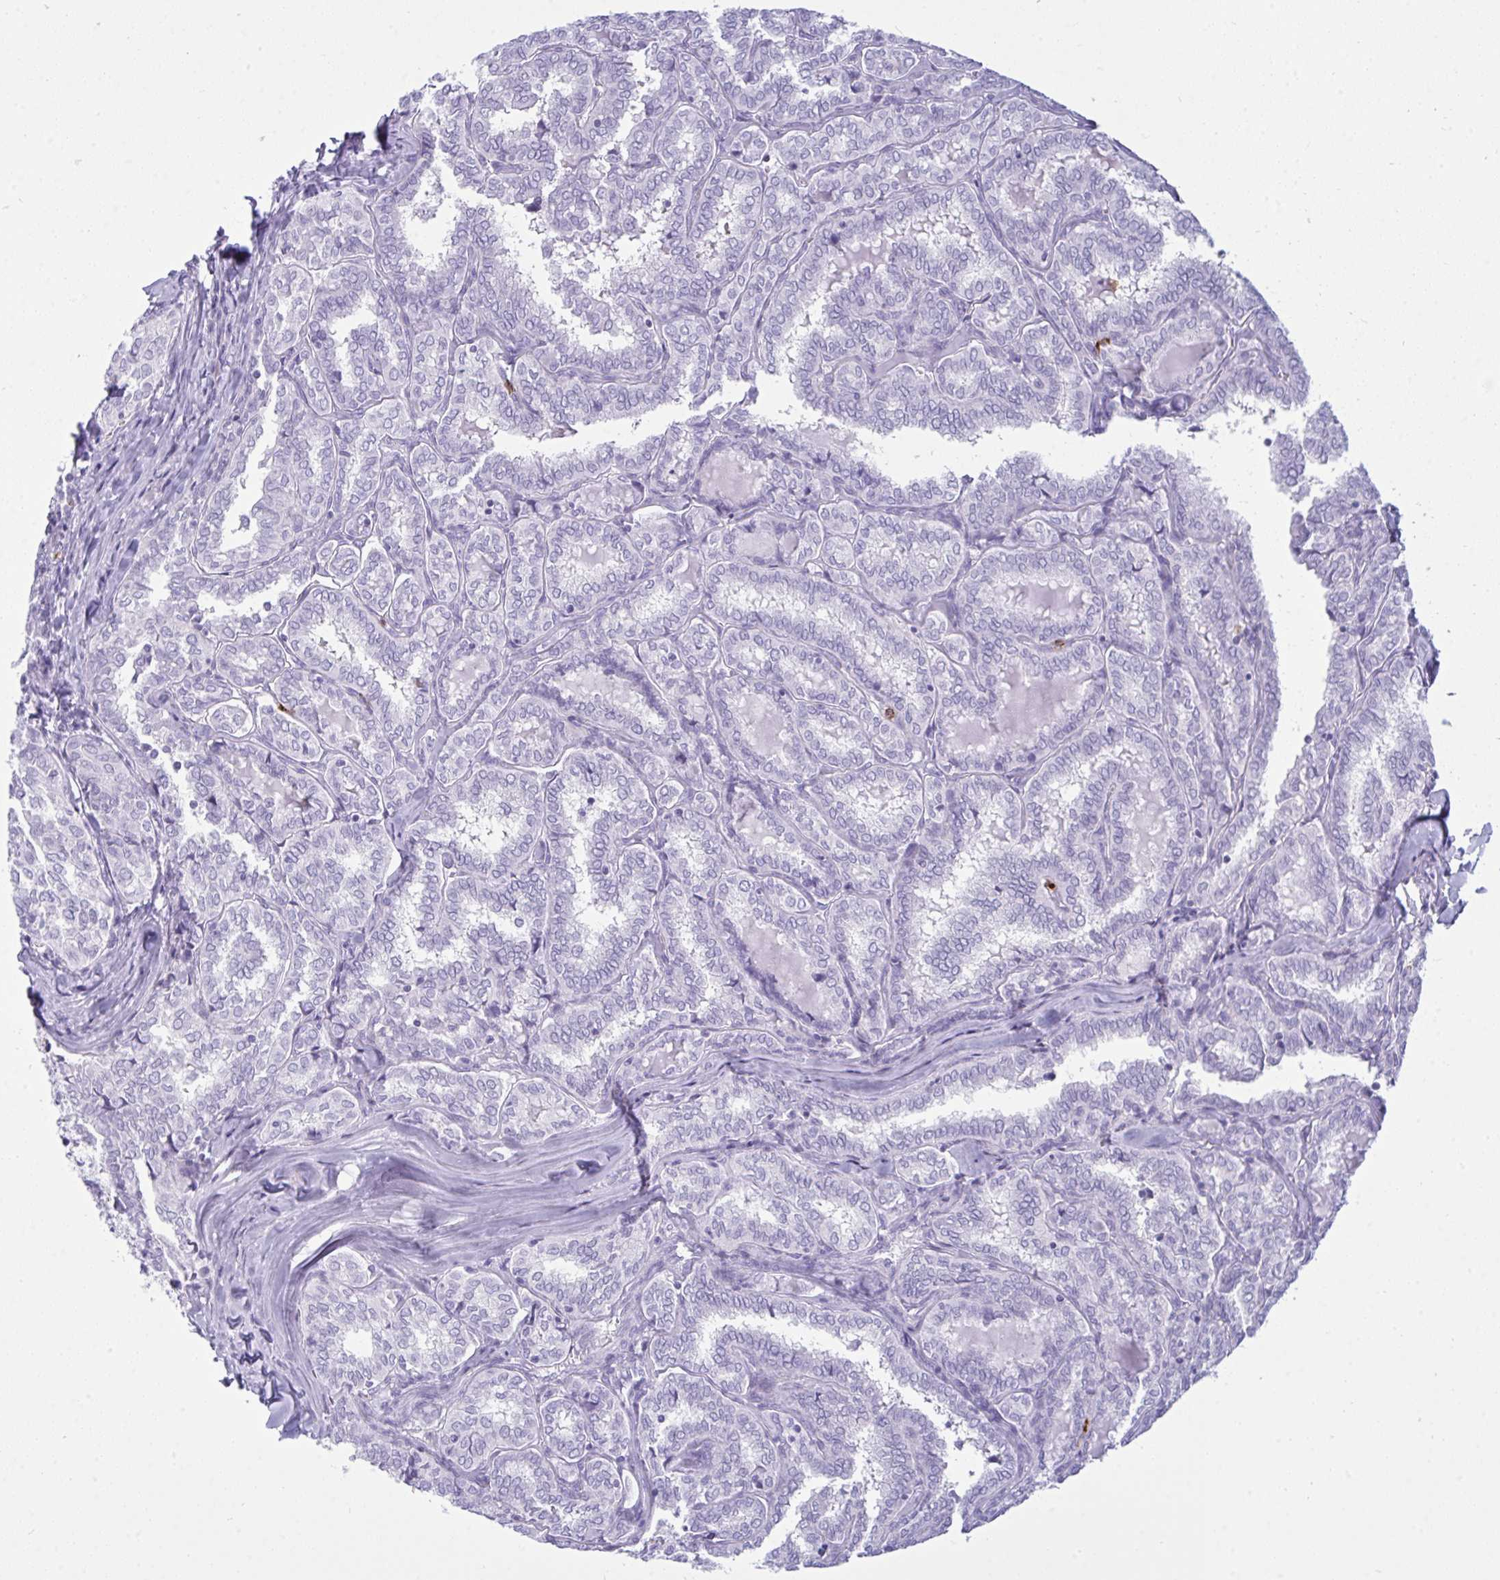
{"staining": {"intensity": "negative", "quantity": "none", "location": "none"}, "tissue": "thyroid cancer", "cell_type": "Tumor cells", "image_type": "cancer", "snomed": [{"axis": "morphology", "description": "Papillary adenocarcinoma, NOS"}, {"axis": "topography", "description": "Thyroid gland"}], "caption": "Thyroid papillary adenocarcinoma was stained to show a protein in brown. There is no significant positivity in tumor cells. (DAB (3,3'-diaminobenzidine) immunohistochemistry (IHC), high magnification).", "gene": "ARHGAP42", "patient": {"sex": "female", "age": 30}}